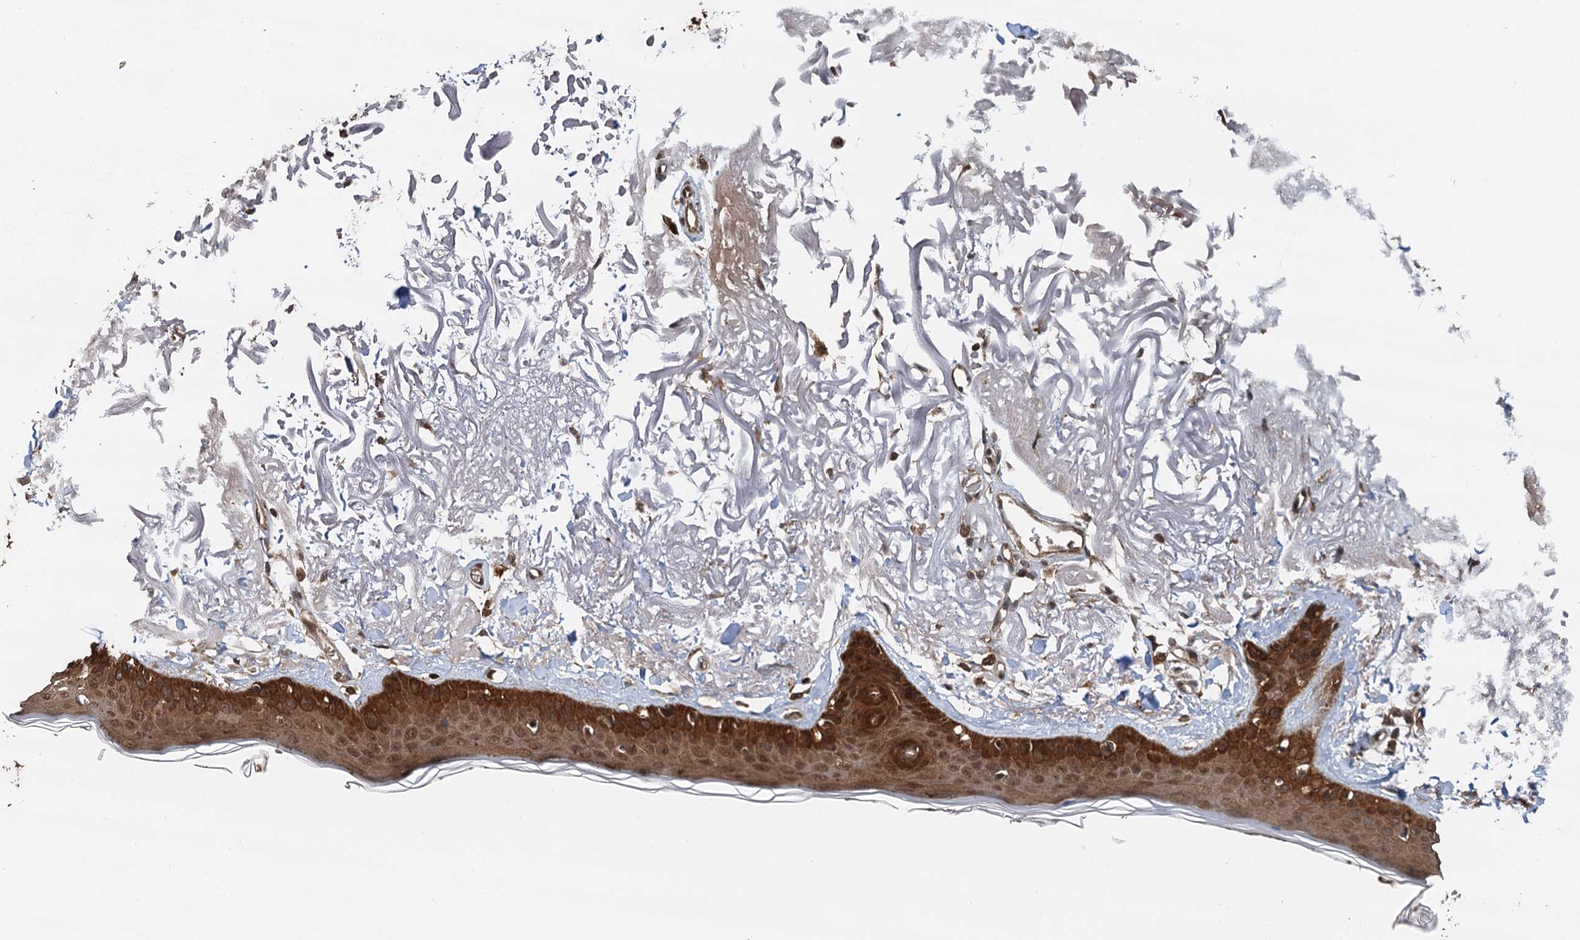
{"staining": {"intensity": "moderate", "quantity": "25%-75%", "location": "cytoplasmic/membranous"}, "tissue": "skin", "cell_type": "Fibroblasts", "image_type": "normal", "snomed": [{"axis": "morphology", "description": "Normal tissue, NOS"}, {"axis": "topography", "description": "Skin"}, {"axis": "topography", "description": "Skeletal muscle"}], "caption": "IHC (DAB (3,3'-diaminobenzidine)) staining of unremarkable human skin reveals moderate cytoplasmic/membranous protein positivity in approximately 25%-75% of fibroblasts. The protein is shown in brown color, while the nuclei are stained blue.", "gene": "STUB1", "patient": {"sex": "male", "age": 83}}